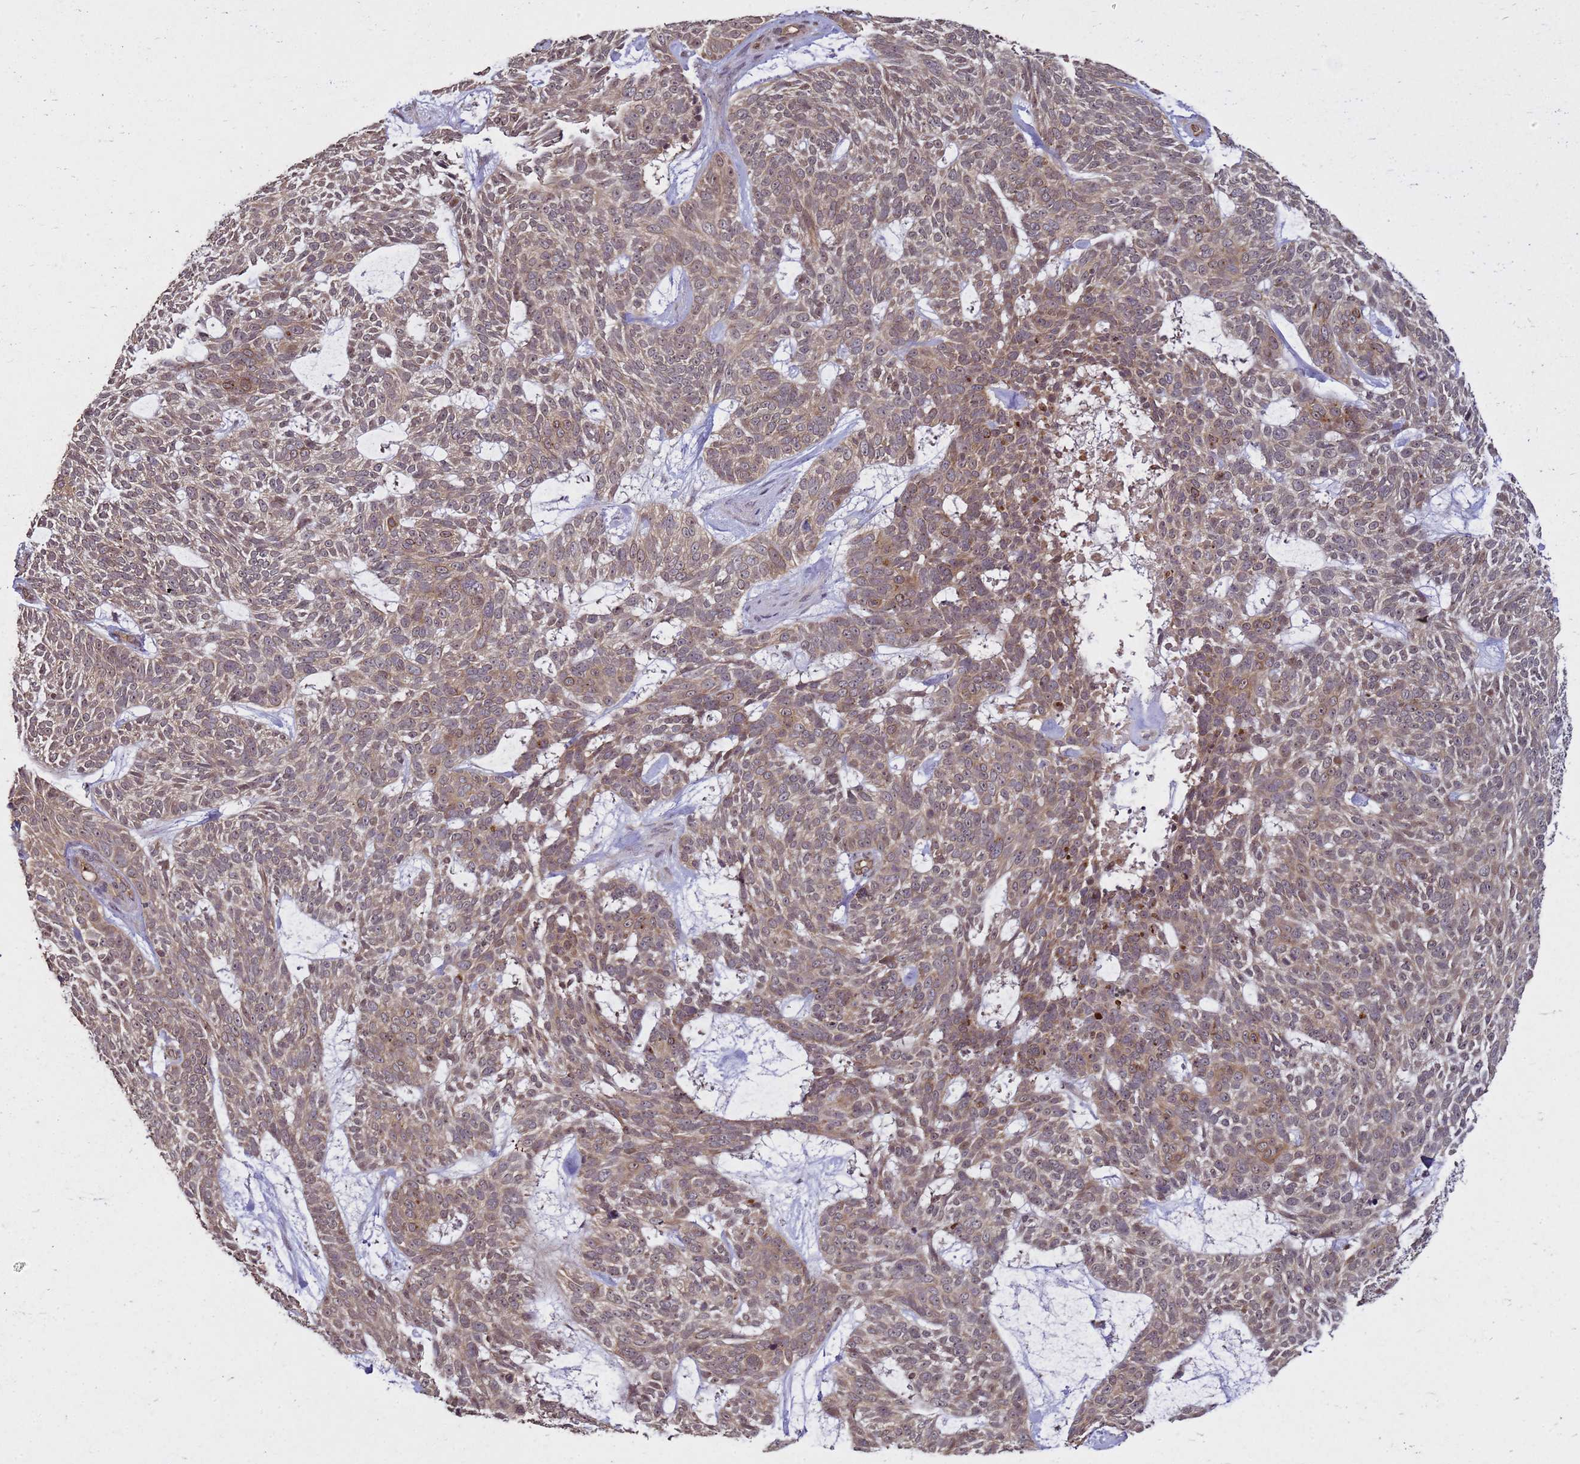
{"staining": {"intensity": "weak", "quantity": ">75%", "location": "cytoplasmic/membranous,nuclear"}, "tissue": "skin cancer", "cell_type": "Tumor cells", "image_type": "cancer", "snomed": [{"axis": "morphology", "description": "Basal cell carcinoma"}, {"axis": "topography", "description": "Skin"}], "caption": "Human skin cancer (basal cell carcinoma) stained for a protein (brown) reveals weak cytoplasmic/membranous and nuclear positive staining in approximately >75% of tumor cells.", "gene": "CRBN", "patient": {"sex": "male", "age": 75}}